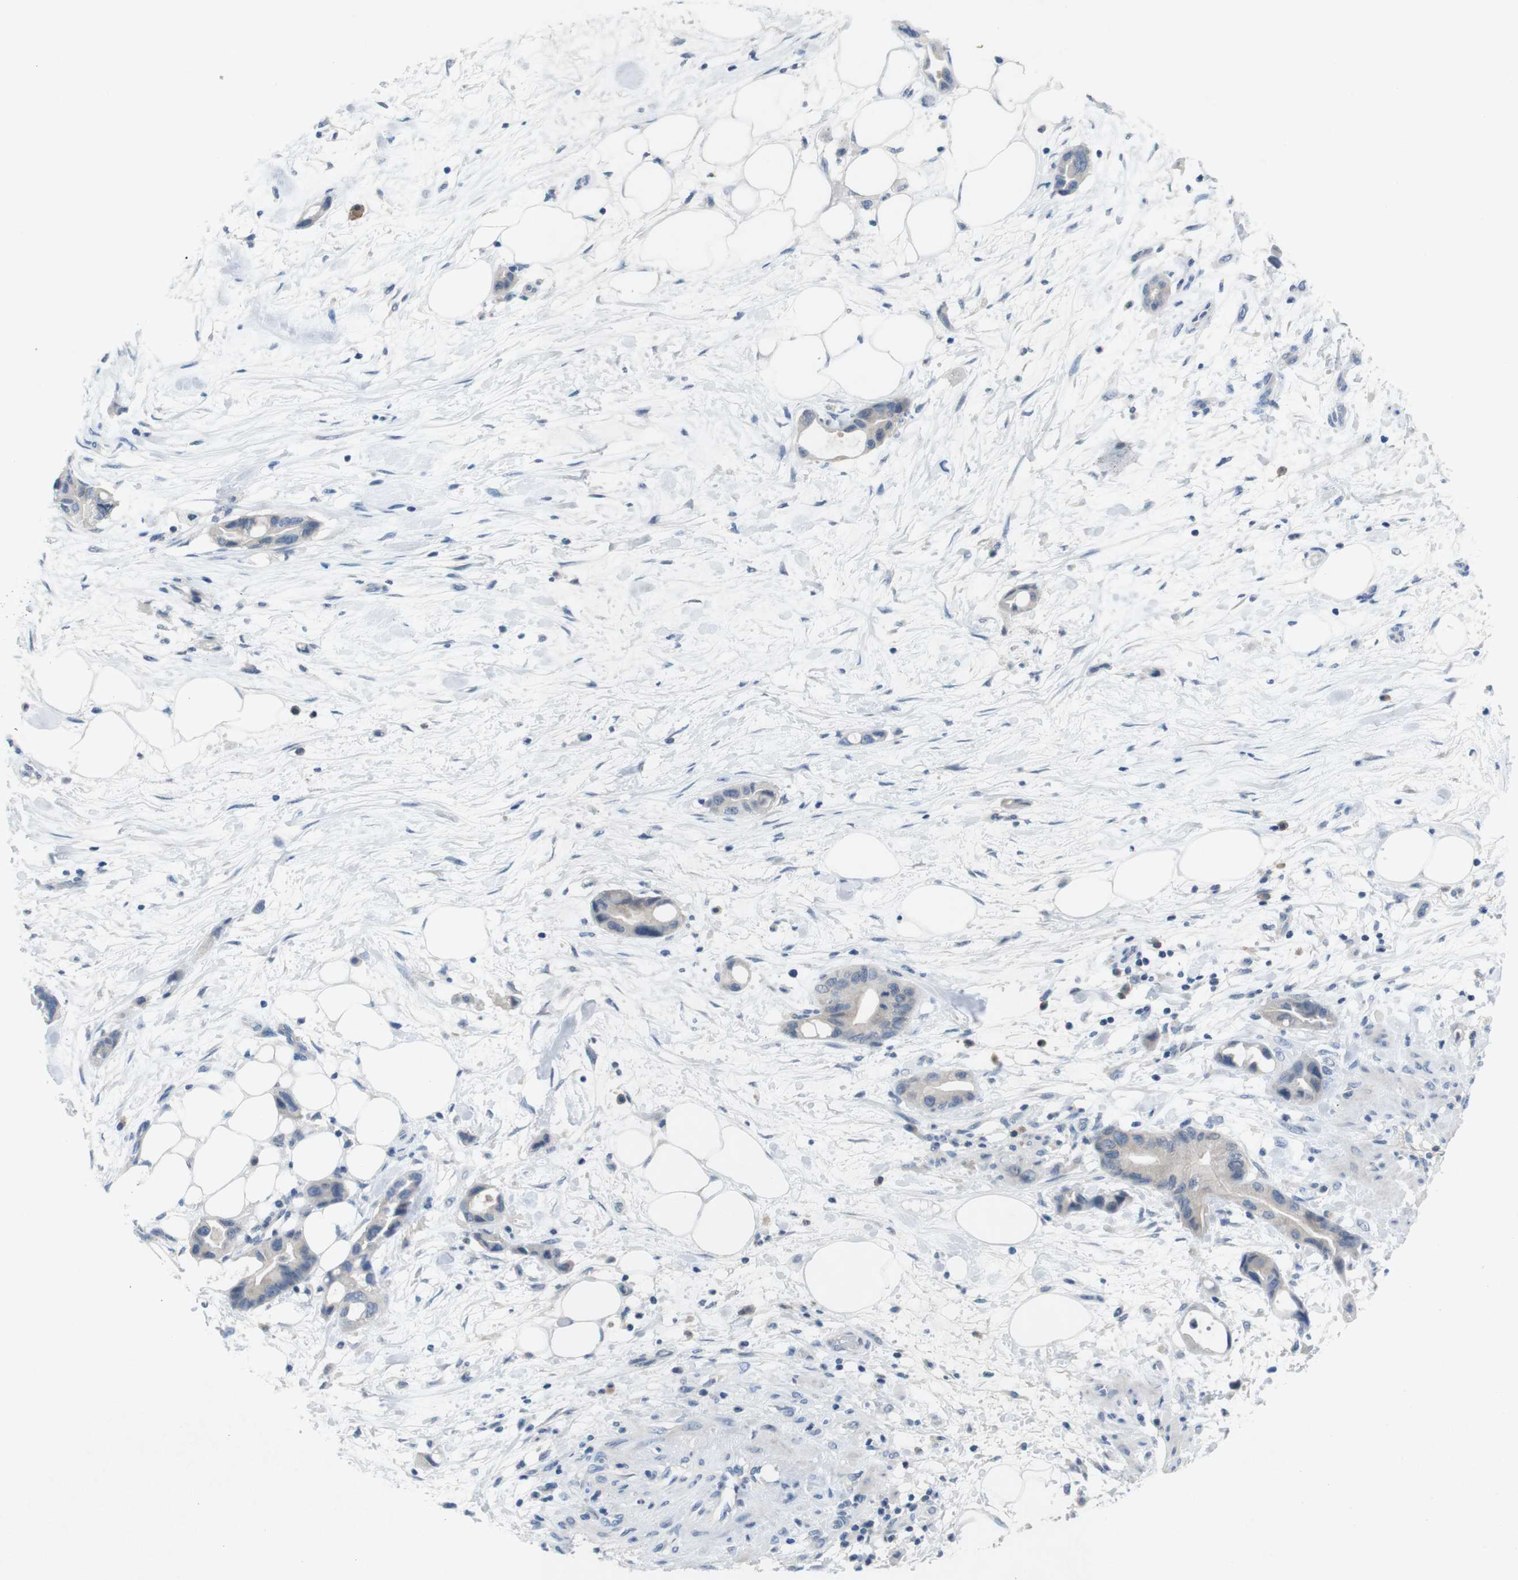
{"staining": {"intensity": "weak", "quantity": "<25%", "location": "cytoplasmic/membranous"}, "tissue": "pancreatic cancer", "cell_type": "Tumor cells", "image_type": "cancer", "snomed": [{"axis": "morphology", "description": "Adenocarcinoma, NOS"}, {"axis": "topography", "description": "Pancreas"}], "caption": "A micrograph of human pancreatic adenocarcinoma is negative for staining in tumor cells. (Stains: DAB immunohistochemistry (IHC) with hematoxylin counter stain, Microscopy: brightfield microscopy at high magnification).", "gene": "SLAMF7", "patient": {"sex": "female", "age": 57}}